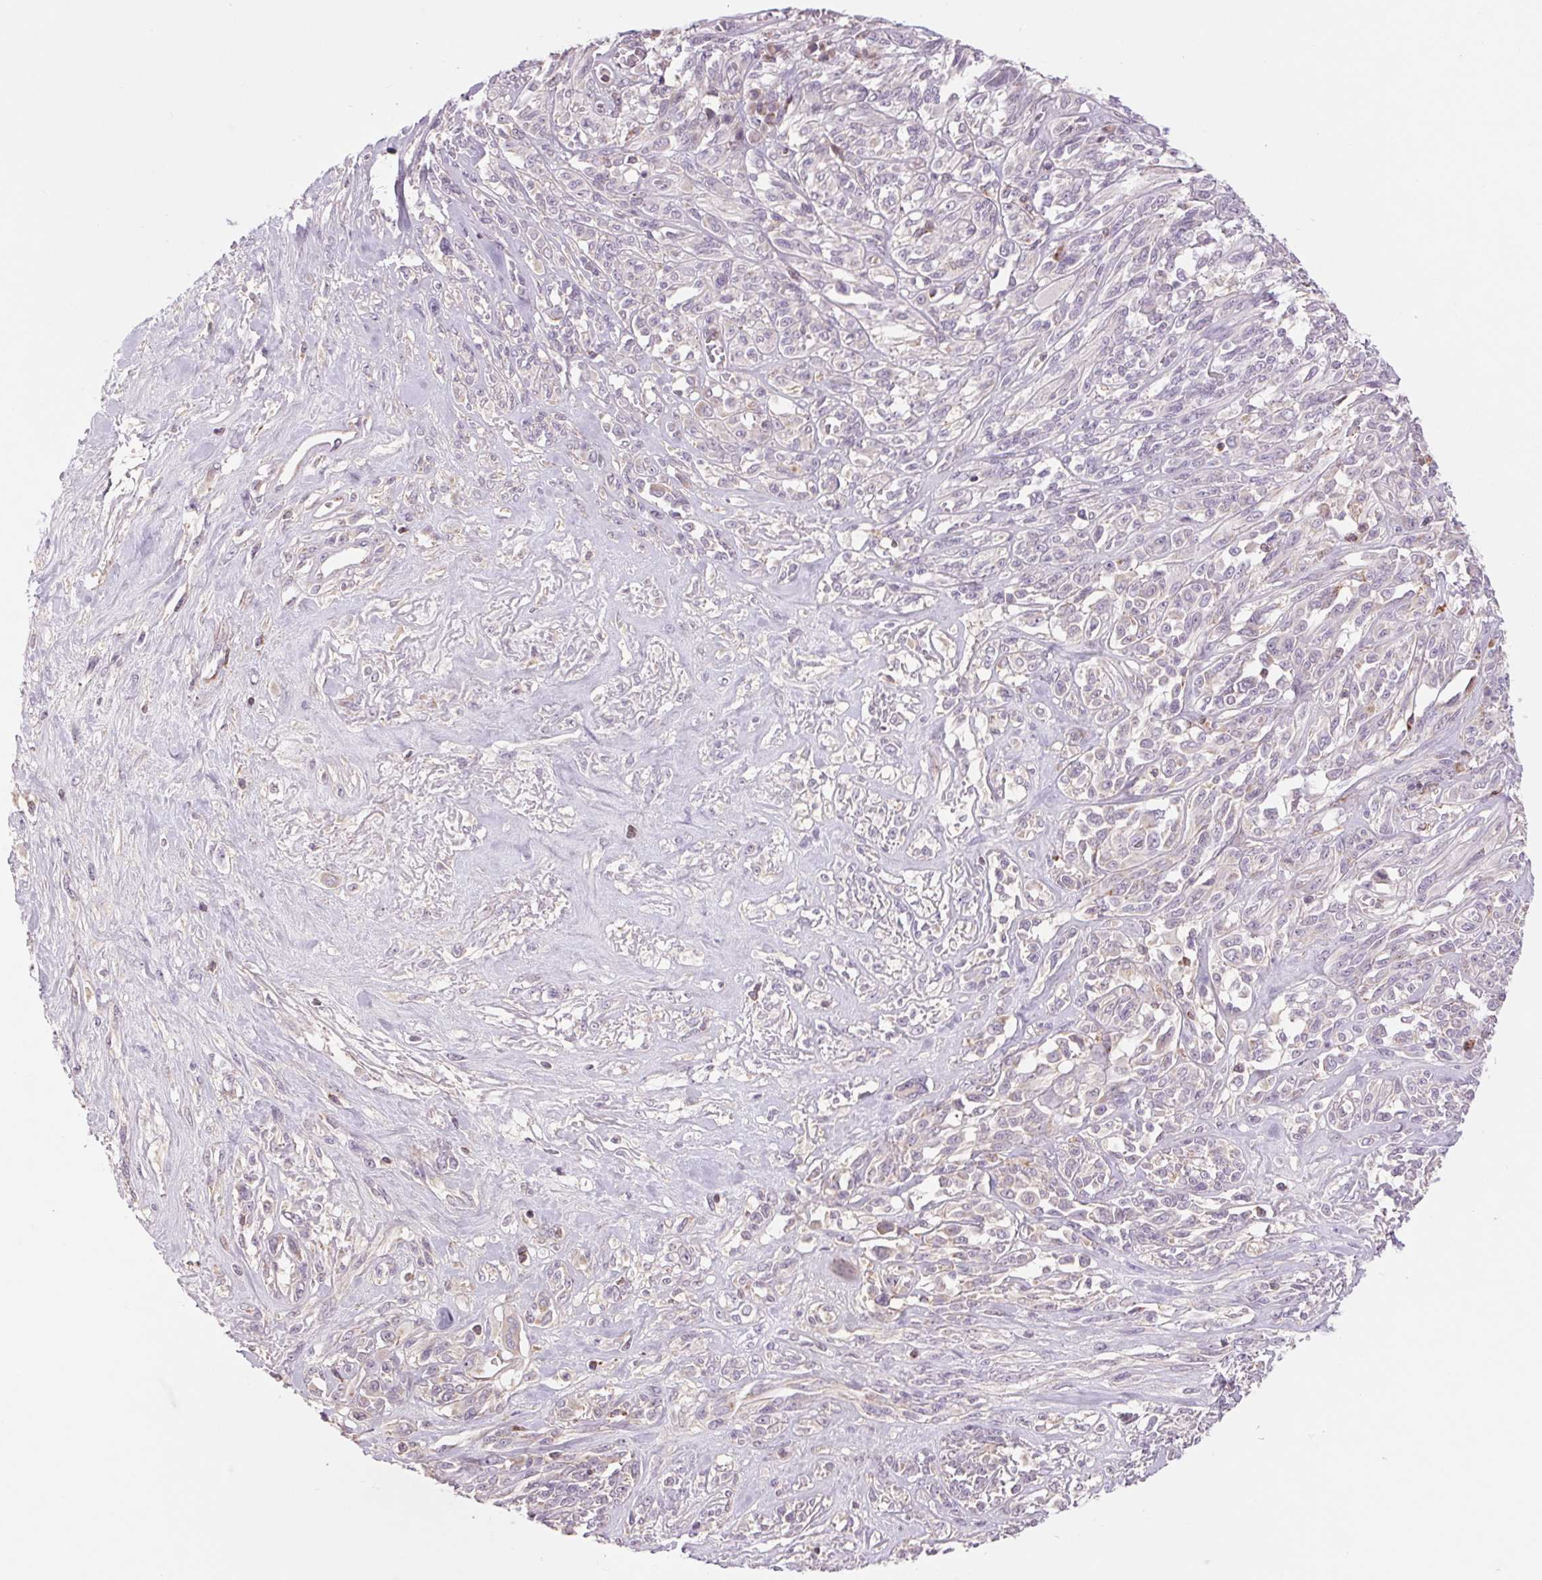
{"staining": {"intensity": "negative", "quantity": "none", "location": "none"}, "tissue": "melanoma", "cell_type": "Tumor cells", "image_type": "cancer", "snomed": [{"axis": "morphology", "description": "Malignant melanoma, NOS"}, {"axis": "topography", "description": "Skin"}], "caption": "IHC of human melanoma displays no staining in tumor cells.", "gene": "COX6A1", "patient": {"sex": "female", "age": 91}}